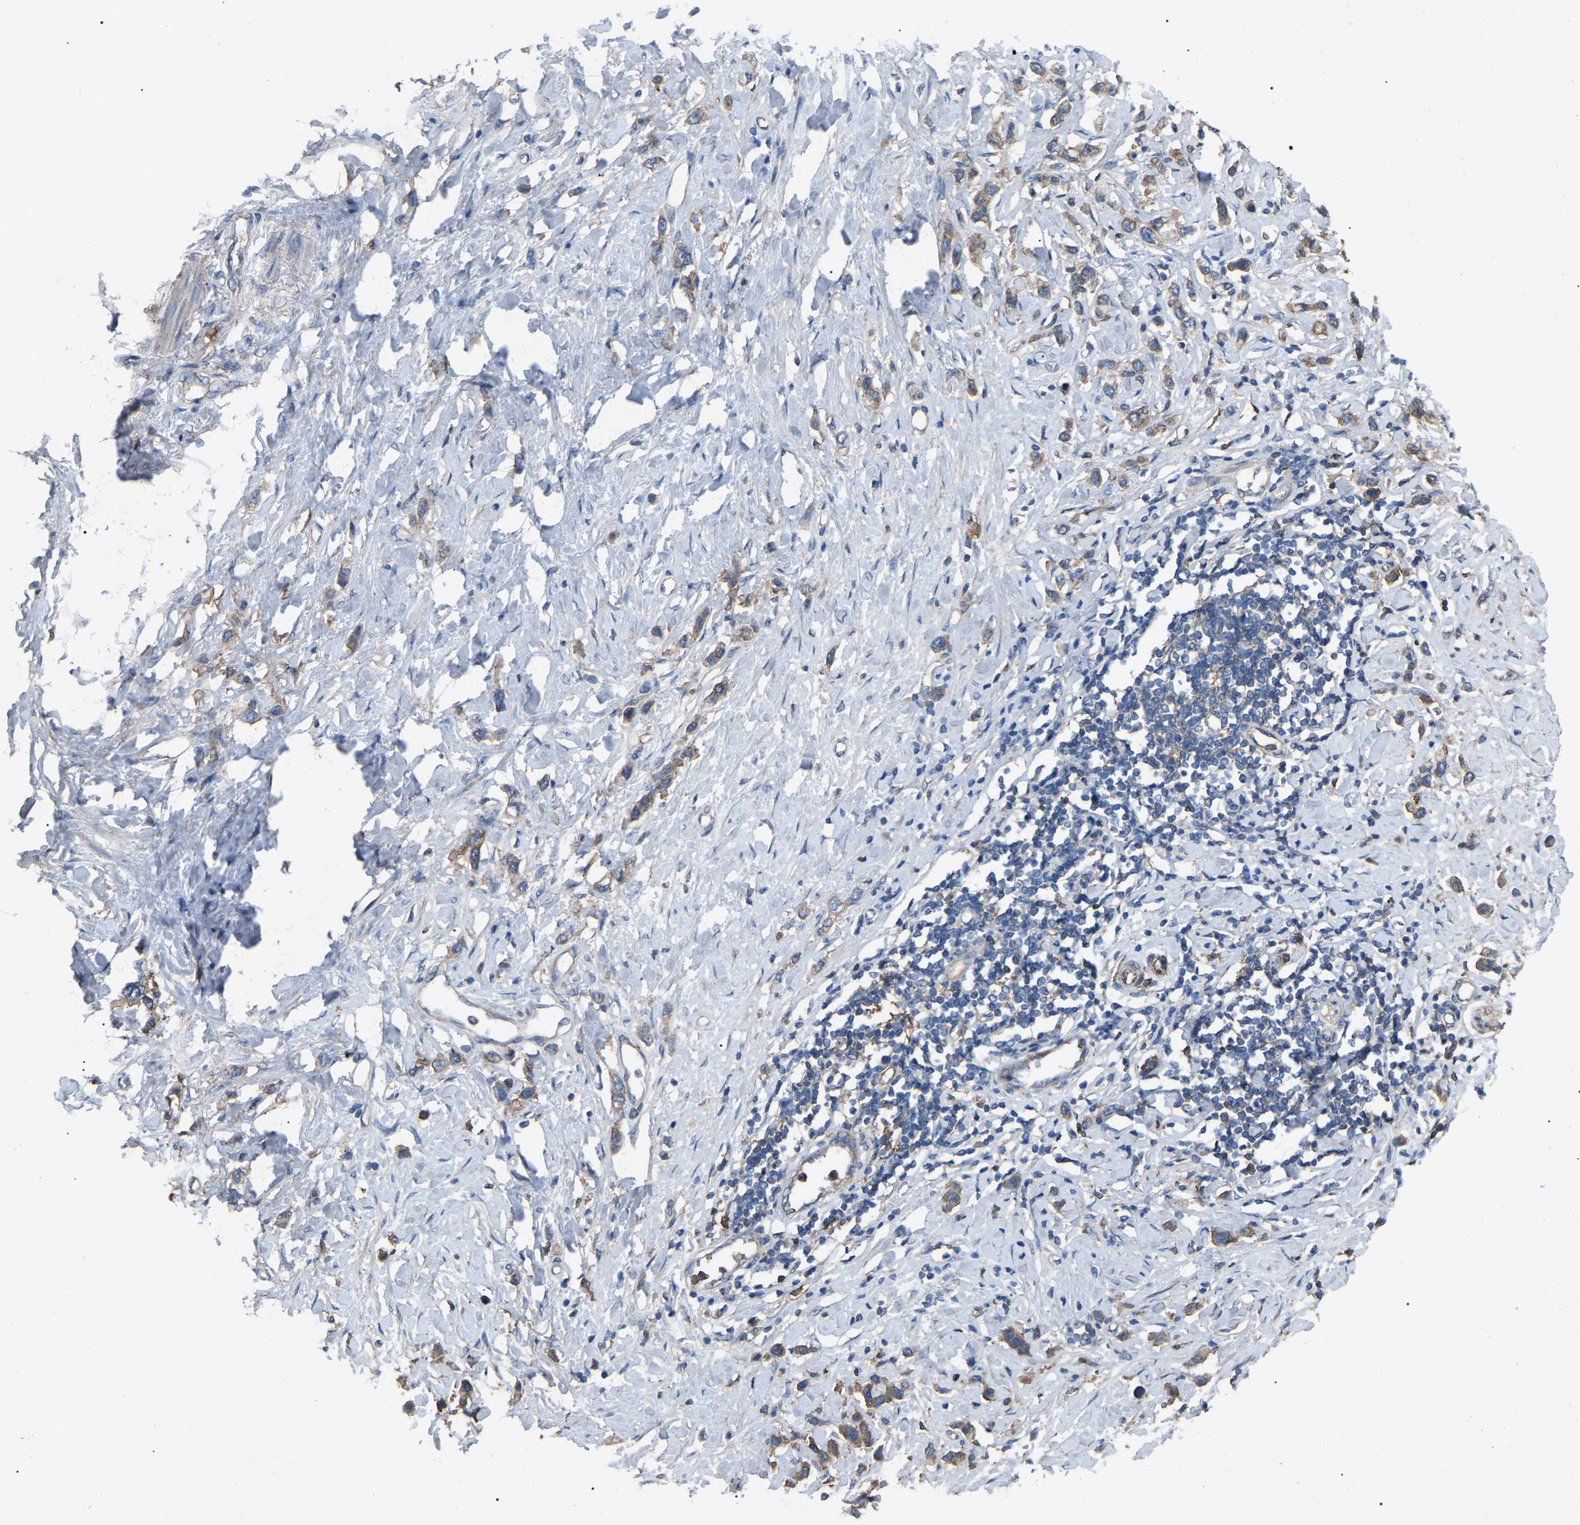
{"staining": {"intensity": "moderate", "quantity": ">75%", "location": "cytoplasmic/membranous"}, "tissue": "stomach cancer", "cell_type": "Tumor cells", "image_type": "cancer", "snomed": [{"axis": "morphology", "description": "Adenocarcinoma, NOS"}, {"axis": "topography", "description": "Stomach"}], "caption": "Immunohistochemical staining of human stomach adenocarcinoma demonstrates medium levels of moderate cytoplasmic/membranous protein expression in about >75% of tumor cells. (IHC, brightfield microscopy, high magnification).", "gene": "AIMP1", "patient": {"sex": "female", "age": 65}}